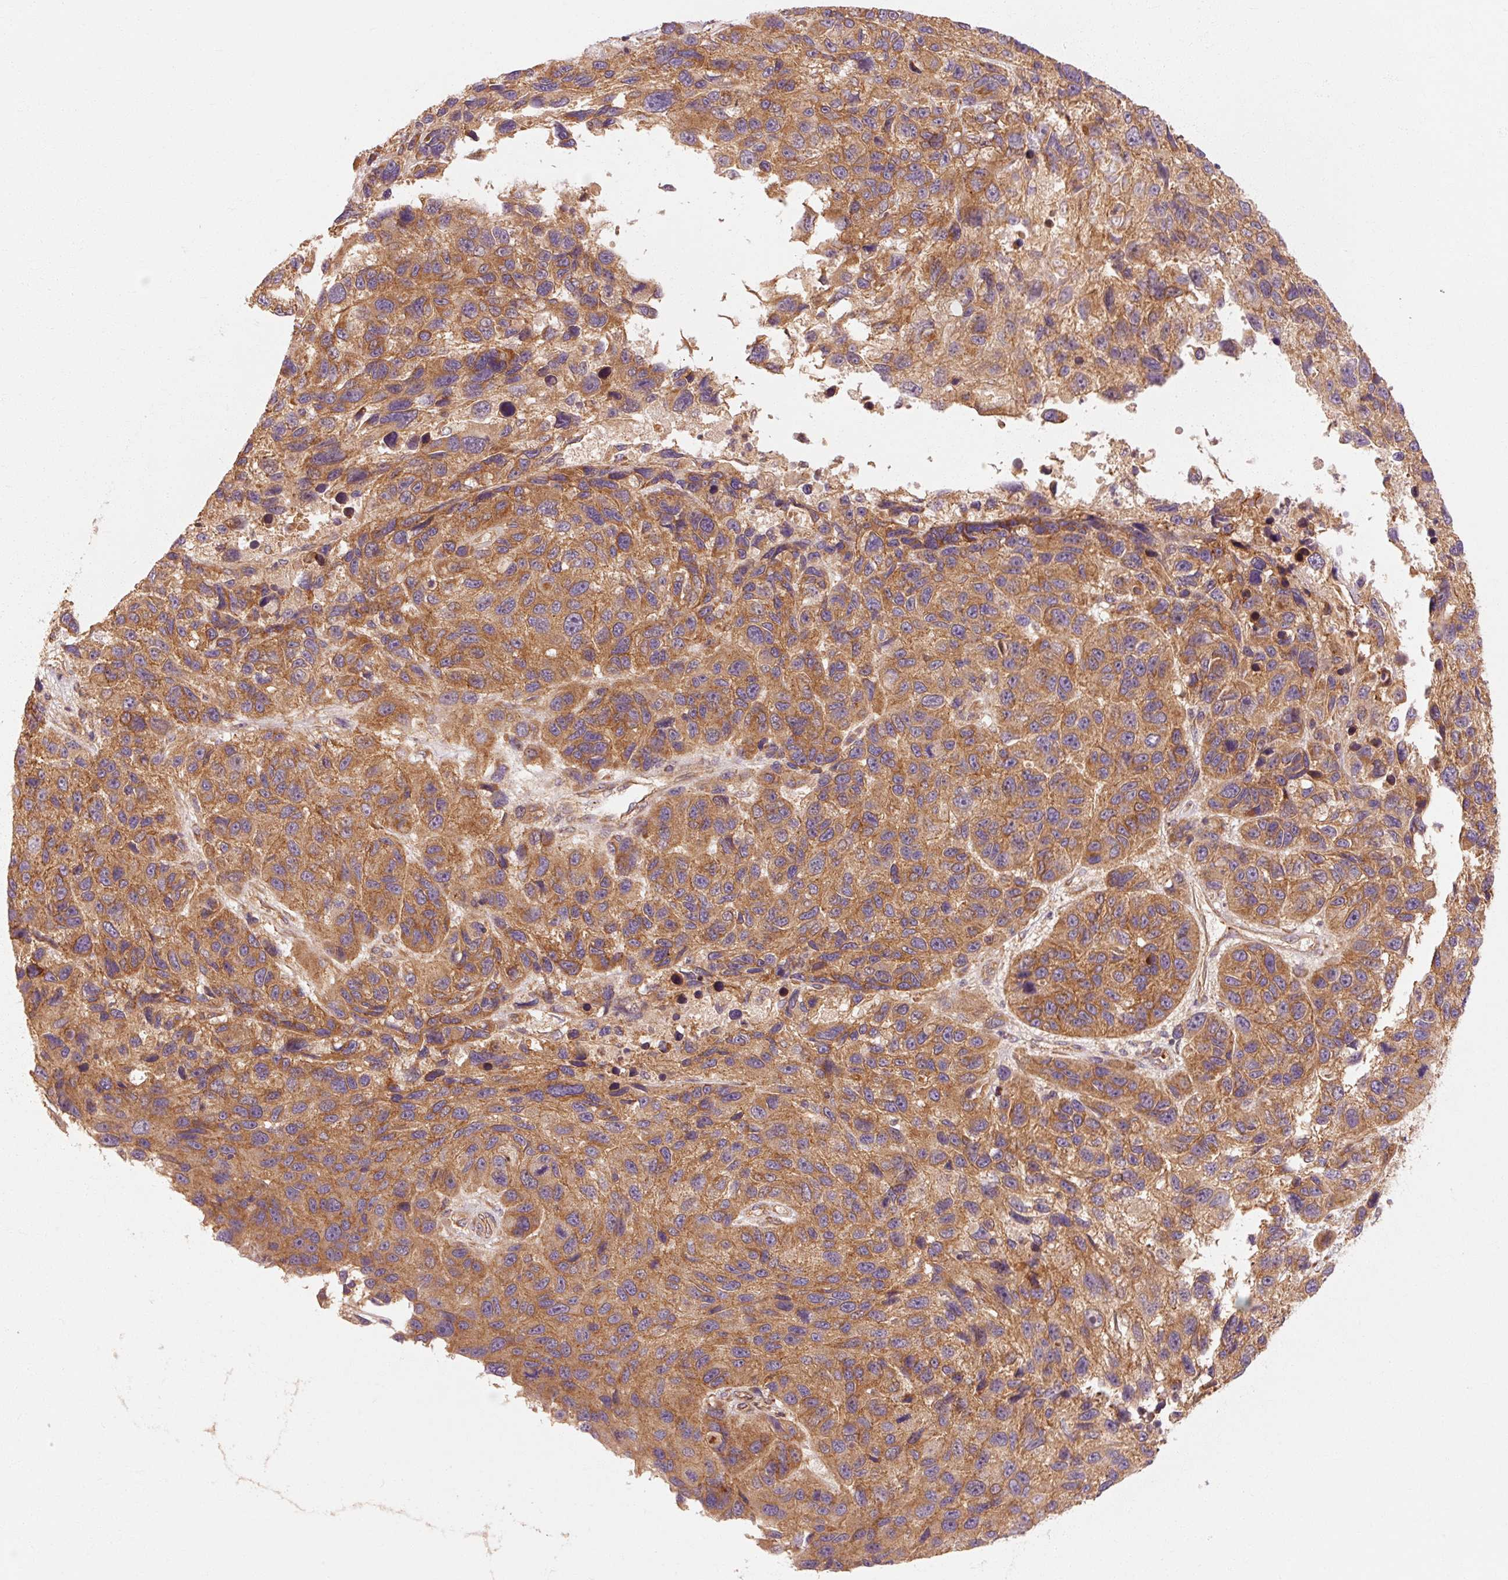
{"staining": {"intensity": "moderate", "quantity": ">75%", "location": "cytoplasmic/membranous"}, "tissue": "melanoma", "cell_type": "Tumor cells", "image_type": "cancer", "snomed": [{"axis": "morphology", "description": "Malignant melanoma, NOS"}, {"axis": "topography", "description": "Skin"}], "caption": "High-magnification brightfield microscopy of malignant melanoma stained with DAB (brown) and counterstained with hematoxylin (blue). tumor cells exhibit moderate cytoplasmic/membranous expression is identified in approximately>75% of cells.", "gene": "CTNNA1", "patient": {"sex": "male", "age": 53}}